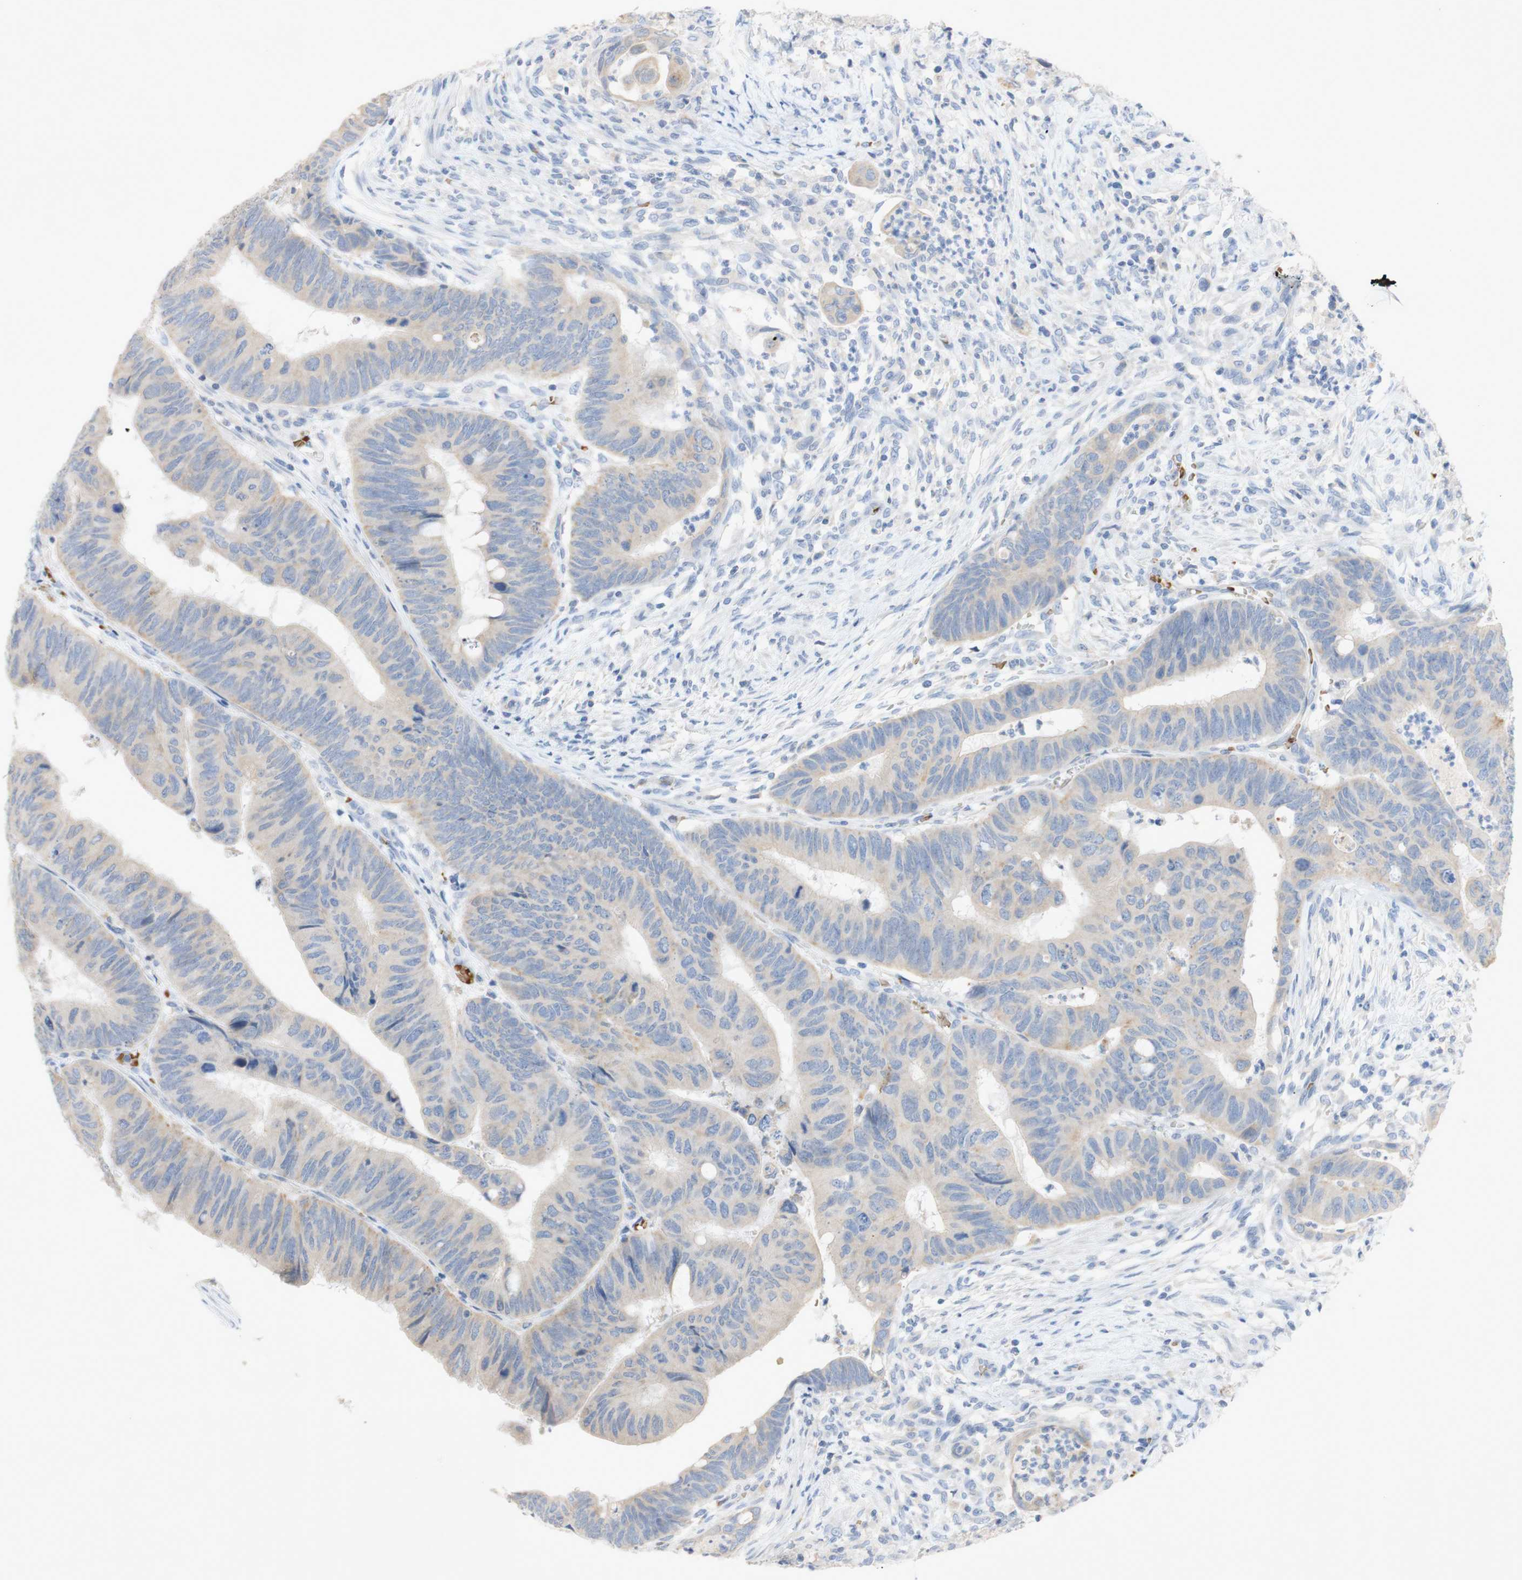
{"staining": {"intensity": "negative", "quantity": "none", "location": "none"}, "tissue": "colorectal cancer", "cell_type": "Tumor cells", "image_type": "cancer", "snomed": [{"axis": "morphology", "description": "Normal tissue, NOS"}, {"axis": "morphology", "description": "Adenocarcinoma, NOS"}, {"axis": "topography", "description": "Rectum"}, {"axis": "topography", "description": "Peripheral nerve tissue"}], "caption": "Protein analysis of colorectal cancer shows no significant expression in tumor cells. (DAB immunohistochemistry (IHC), high magnification).", "gene": "EPO", "patient": {"sex": "male", "age": 92}}